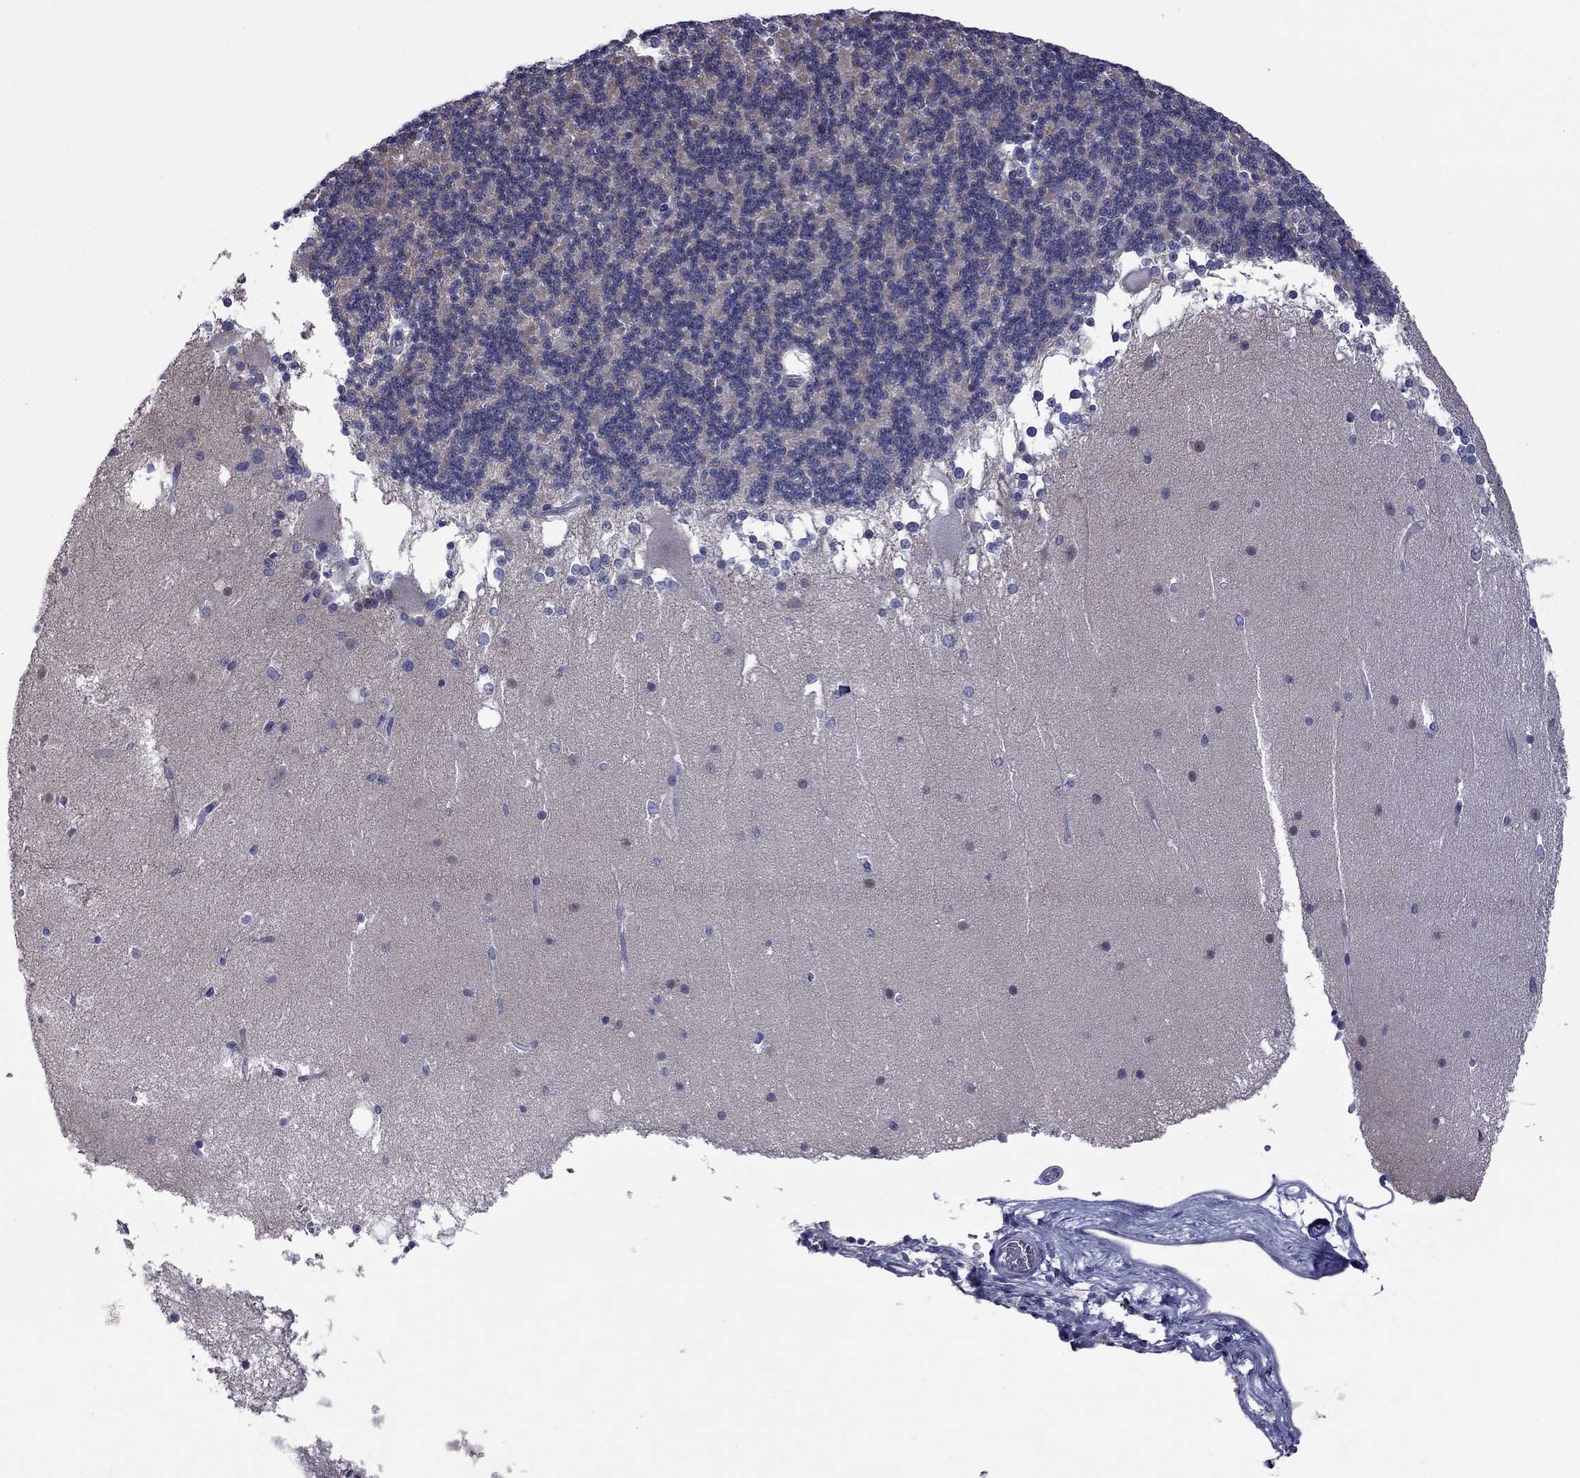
{"staining": {"intensity": "negative", "quantity": "none", "location": "none"}, "tissue": "cerebellum", "cell_type": "Cells in granular layer", "image_type": "normal", "snomed": [{"axis": "morphology", "description": "Normal tissue, NOS"}, {"axis": "topography", "description": "Cerebellum"}], "caption": "Micrograph shows no protein staining in cells in granular layer of unremarkable cerebellum.", "gene": "UNC119B", "patient": {"sex": "female", "age": 19}}